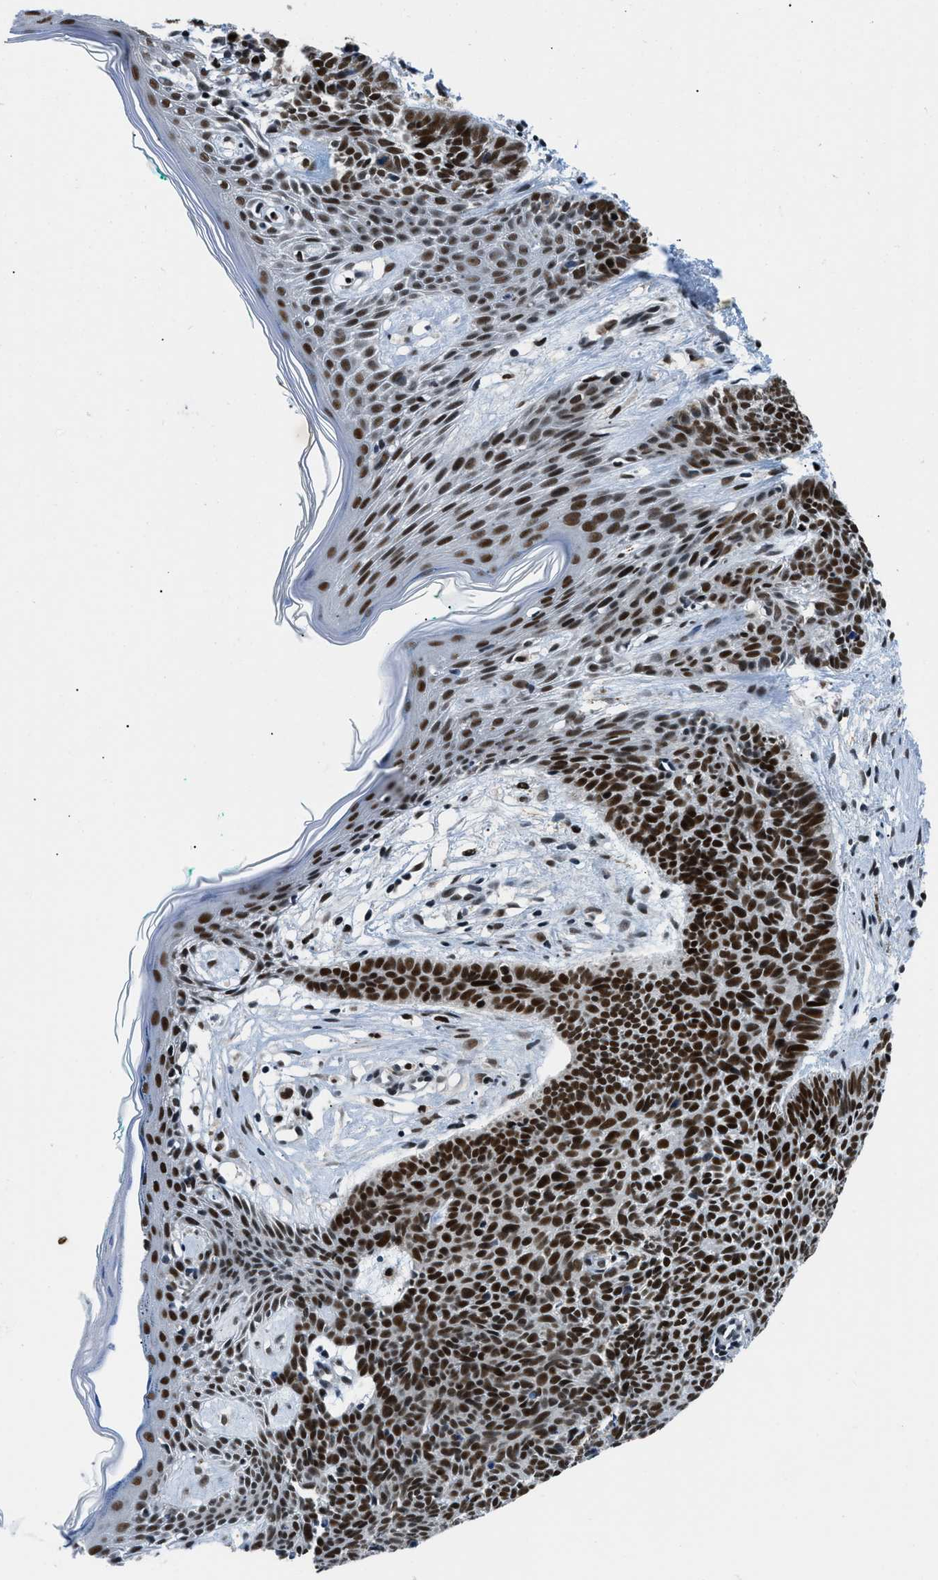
{"staining": {"intensity": "strong", "quantity": ">75%", "location": "nuclear"}, "tissue": "skin cancer", "cell_type": "Tumor cells", "image_type": "cancer", "snomed": [{"axis": "morphology", "description": "Basal cell carcinoma"}, {"axis": "topography", "description": "Skin"}], "caption": "Tumor cells demonstrate high levels of strong nuclear staining in about >75% of cells in human skin basal cell carcinoma.", "gene": "KDM3B", "patient": {"sex": "male", "age": 60}}